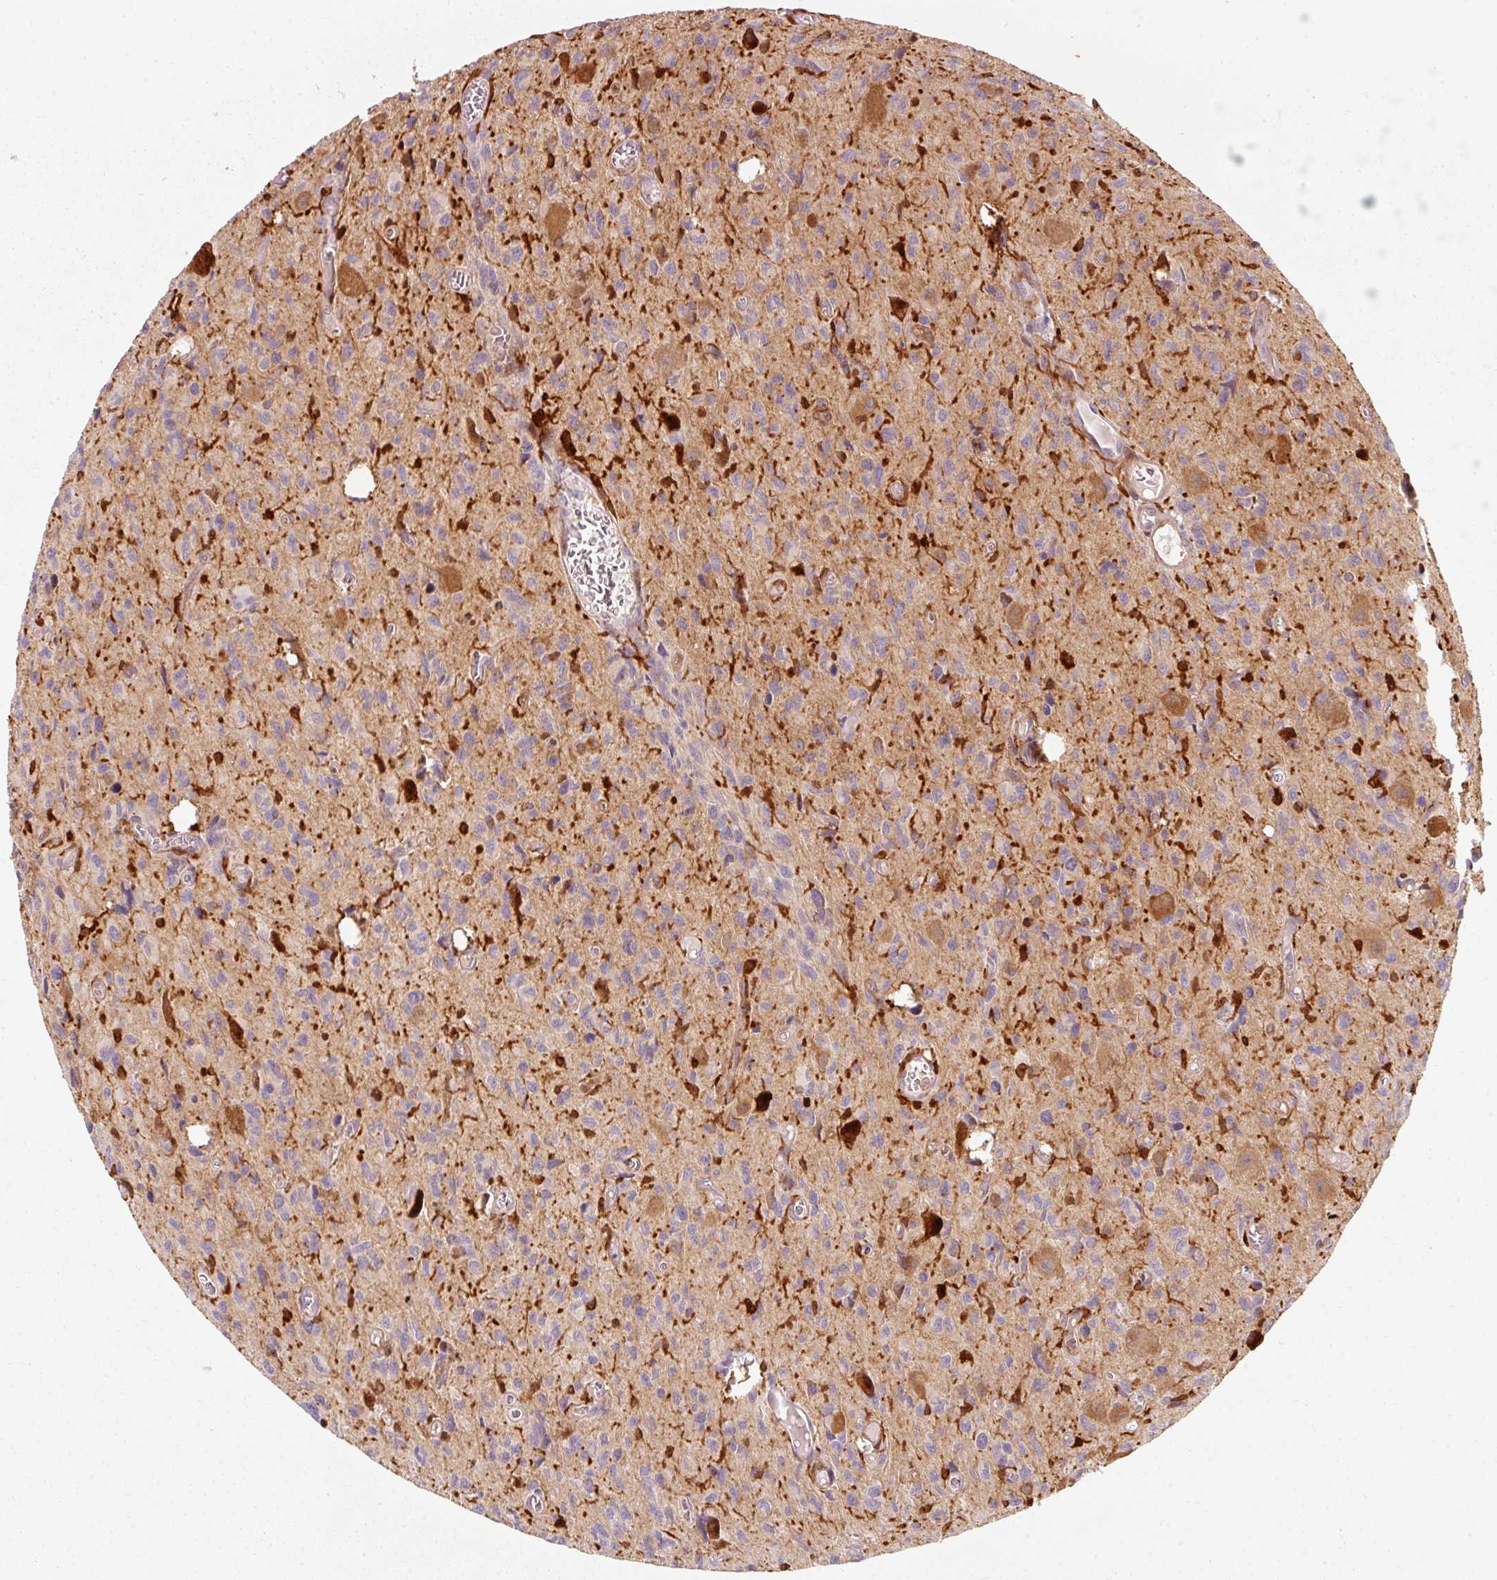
{"staining": {"intensity": "moderate", "quantity": "<25%", "location": "cytoplasmic/membranous"}, "tissue": "glioma", "cell_type": "Tumor cells", "image_type": "cancer", "snomed": [{"axis": "morphology", "description": "Glioma, malignant, High grade"}, {"axis": "topography", "description": "Brain"}], "caption": "Malignant glioma (high-grade) tissue demonstrates moderate cytoplasmic/membranous positivity in approximately <25% of tumor cells, visualized by immunohistochemistry. Using DAB (3,3'-diaminobenzidine) (brown) and hematoxylin (blue) stains, captured at high magnification using brightfield microscopy.", "gene": "IQGAP2", "patient": {"sex": "male", "age": 76}}